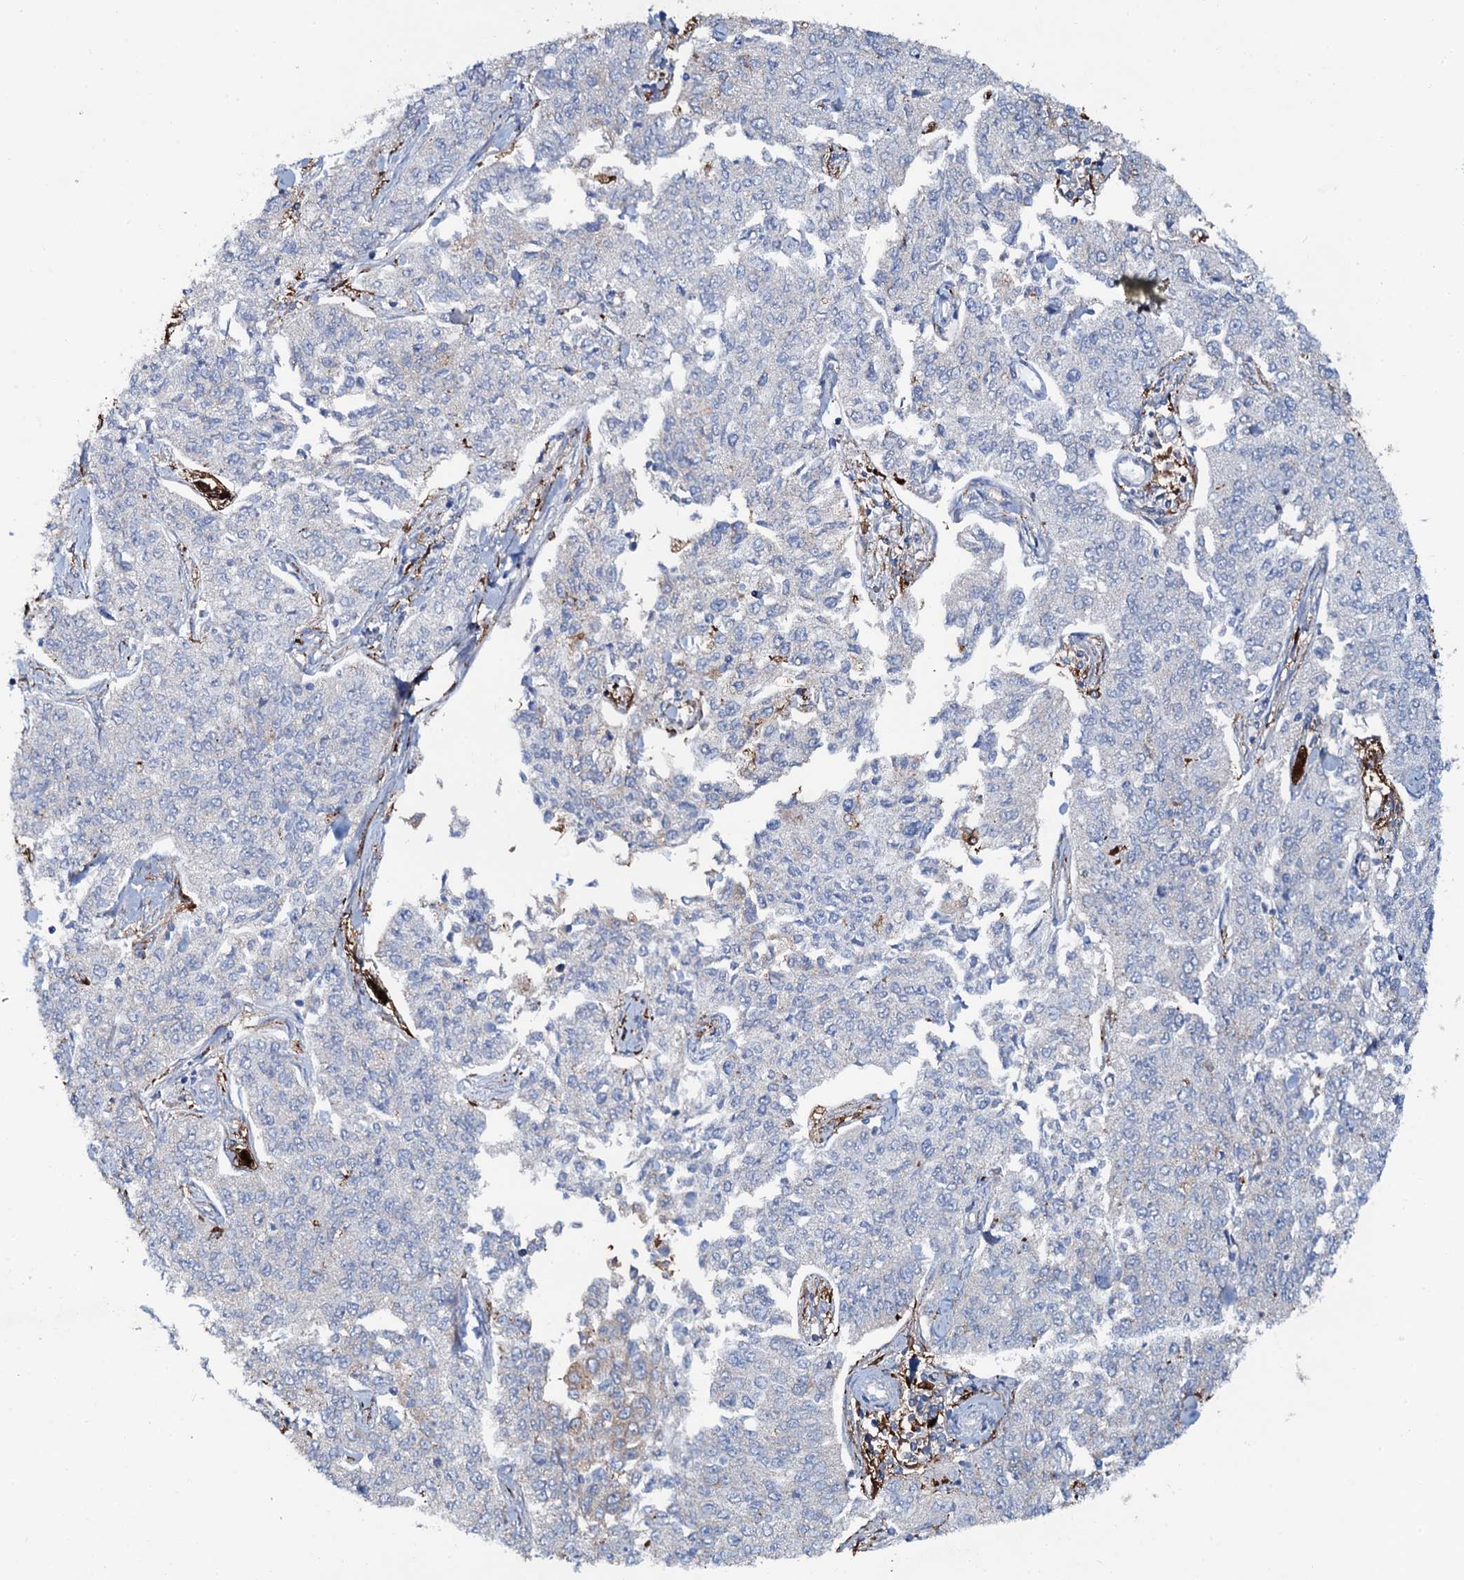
{"staining": {"intensity": "negative", "quantity": "none", "location": "none"}, "tissue": "cervical cancer", "cell_type": "Tumor cells", "image_type": "cancer", "snomed": [{"axis": "morphology", "description": "Squamous cell carcinoma, NOS"}, {"axis": "topography", "description": "Cervix"}], "caption": "The image shows no staining of tumor cells in cervical squamous cell carcinoma.", "gene": "OSBPL2", "patient": {"sex": "female", "age": 35}}